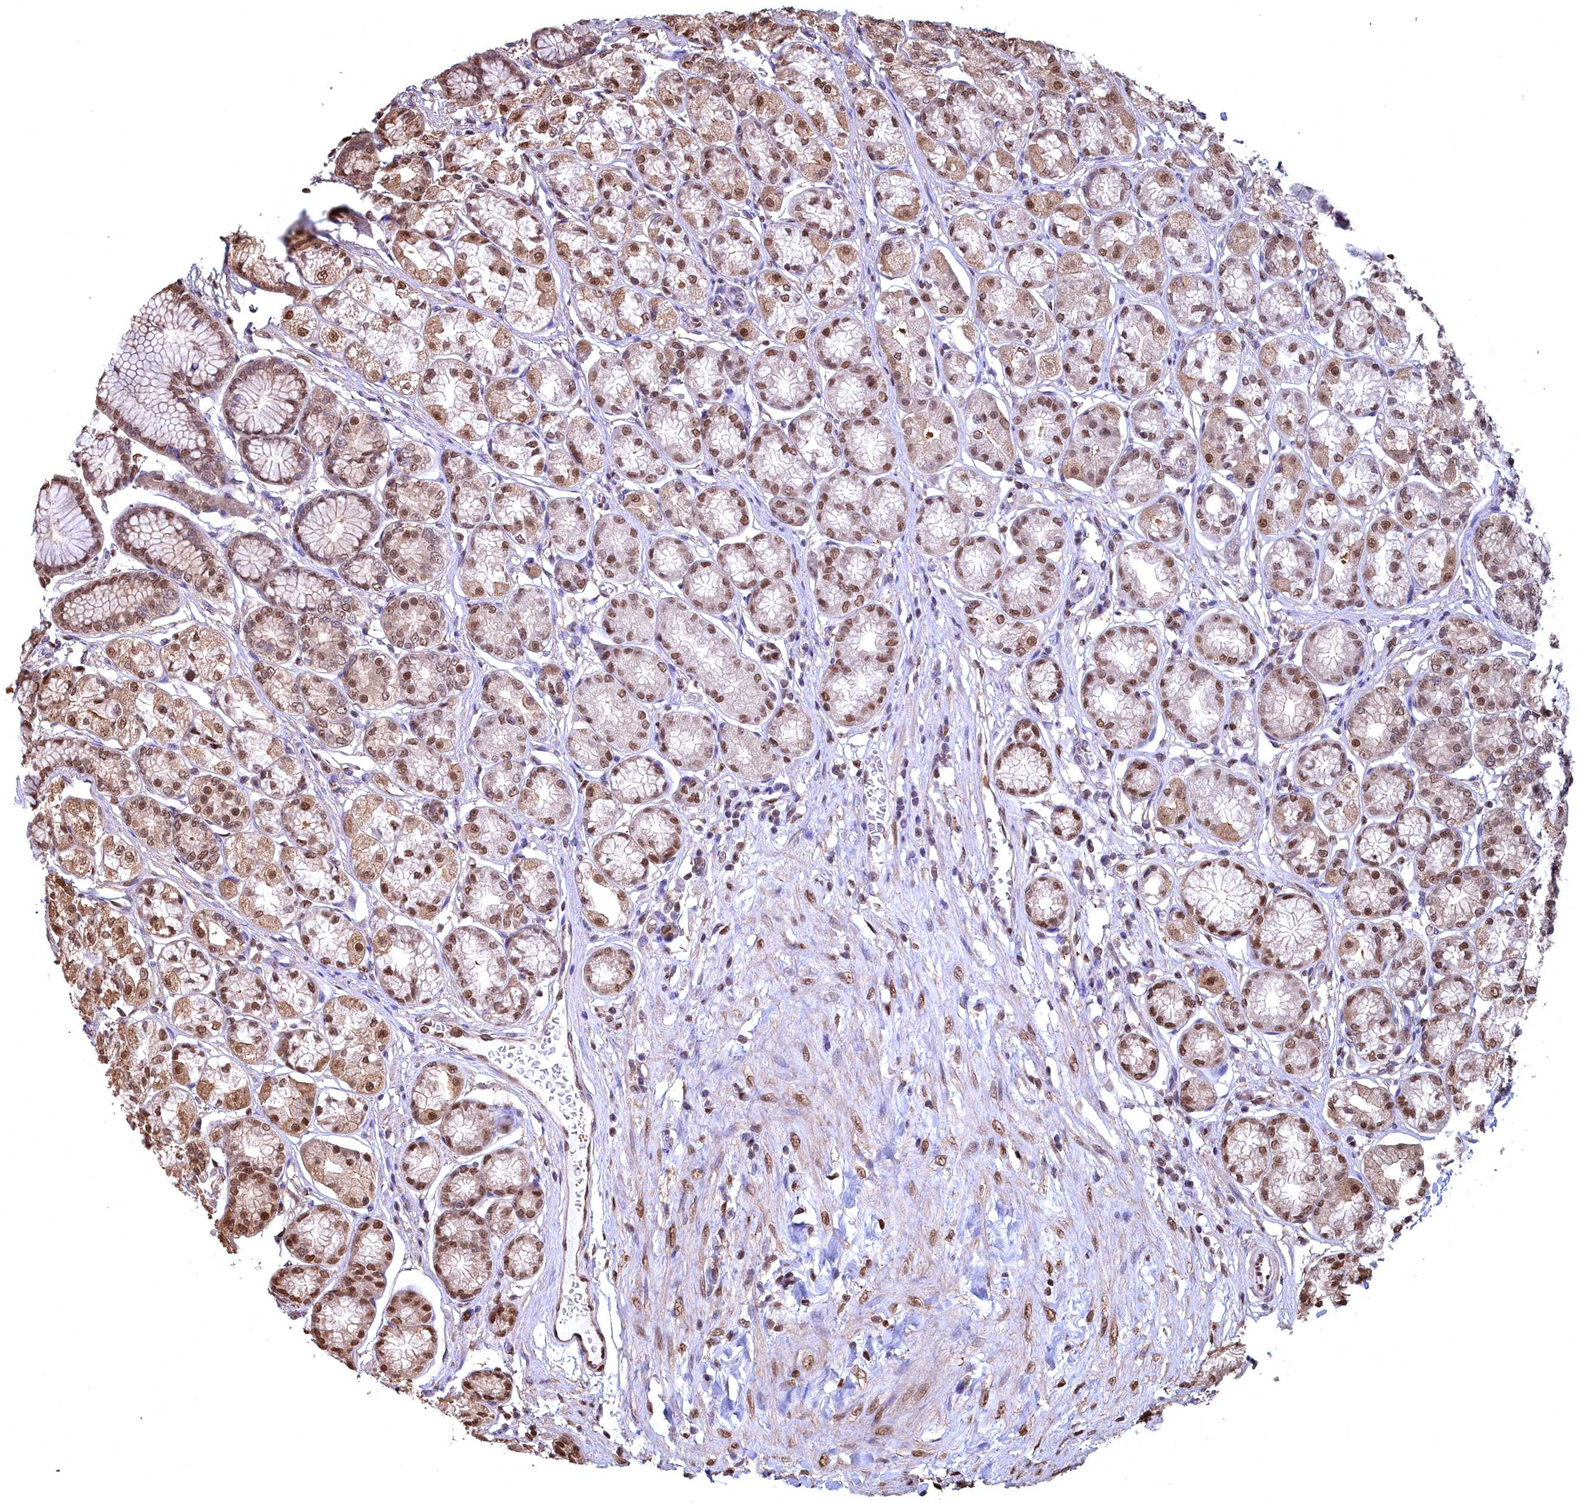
{"staining": {"intensity": "moderate", "quantity": ">75%", "location": "cytoplasmic/membranous,nuclear"}, "tissue": "stomach", "cell_type": "Glandular cells", "image_type": "normal", "snomed": [{"axis": "morphology", "description": "Normal tissue, NOS"}, {"axis": "morphology", "description": "Adenocarcinoma, NOS"}, {"axis": "morphology", "description": "Adenocarcinoma, High grade"}, {"axis": "topography", "description": "Stomach, upper"}, {"axis": "topography", "description": "Stomach"}], "caption": "Immunohistochemical staining of unremarkable stomach demonstrates moderate cytoplasmic/membranous,nuclear protein staining in approximately >75% of glandular cells.", "gene": "GAPDH", "patient": {"sex": "female", "age": 65}}